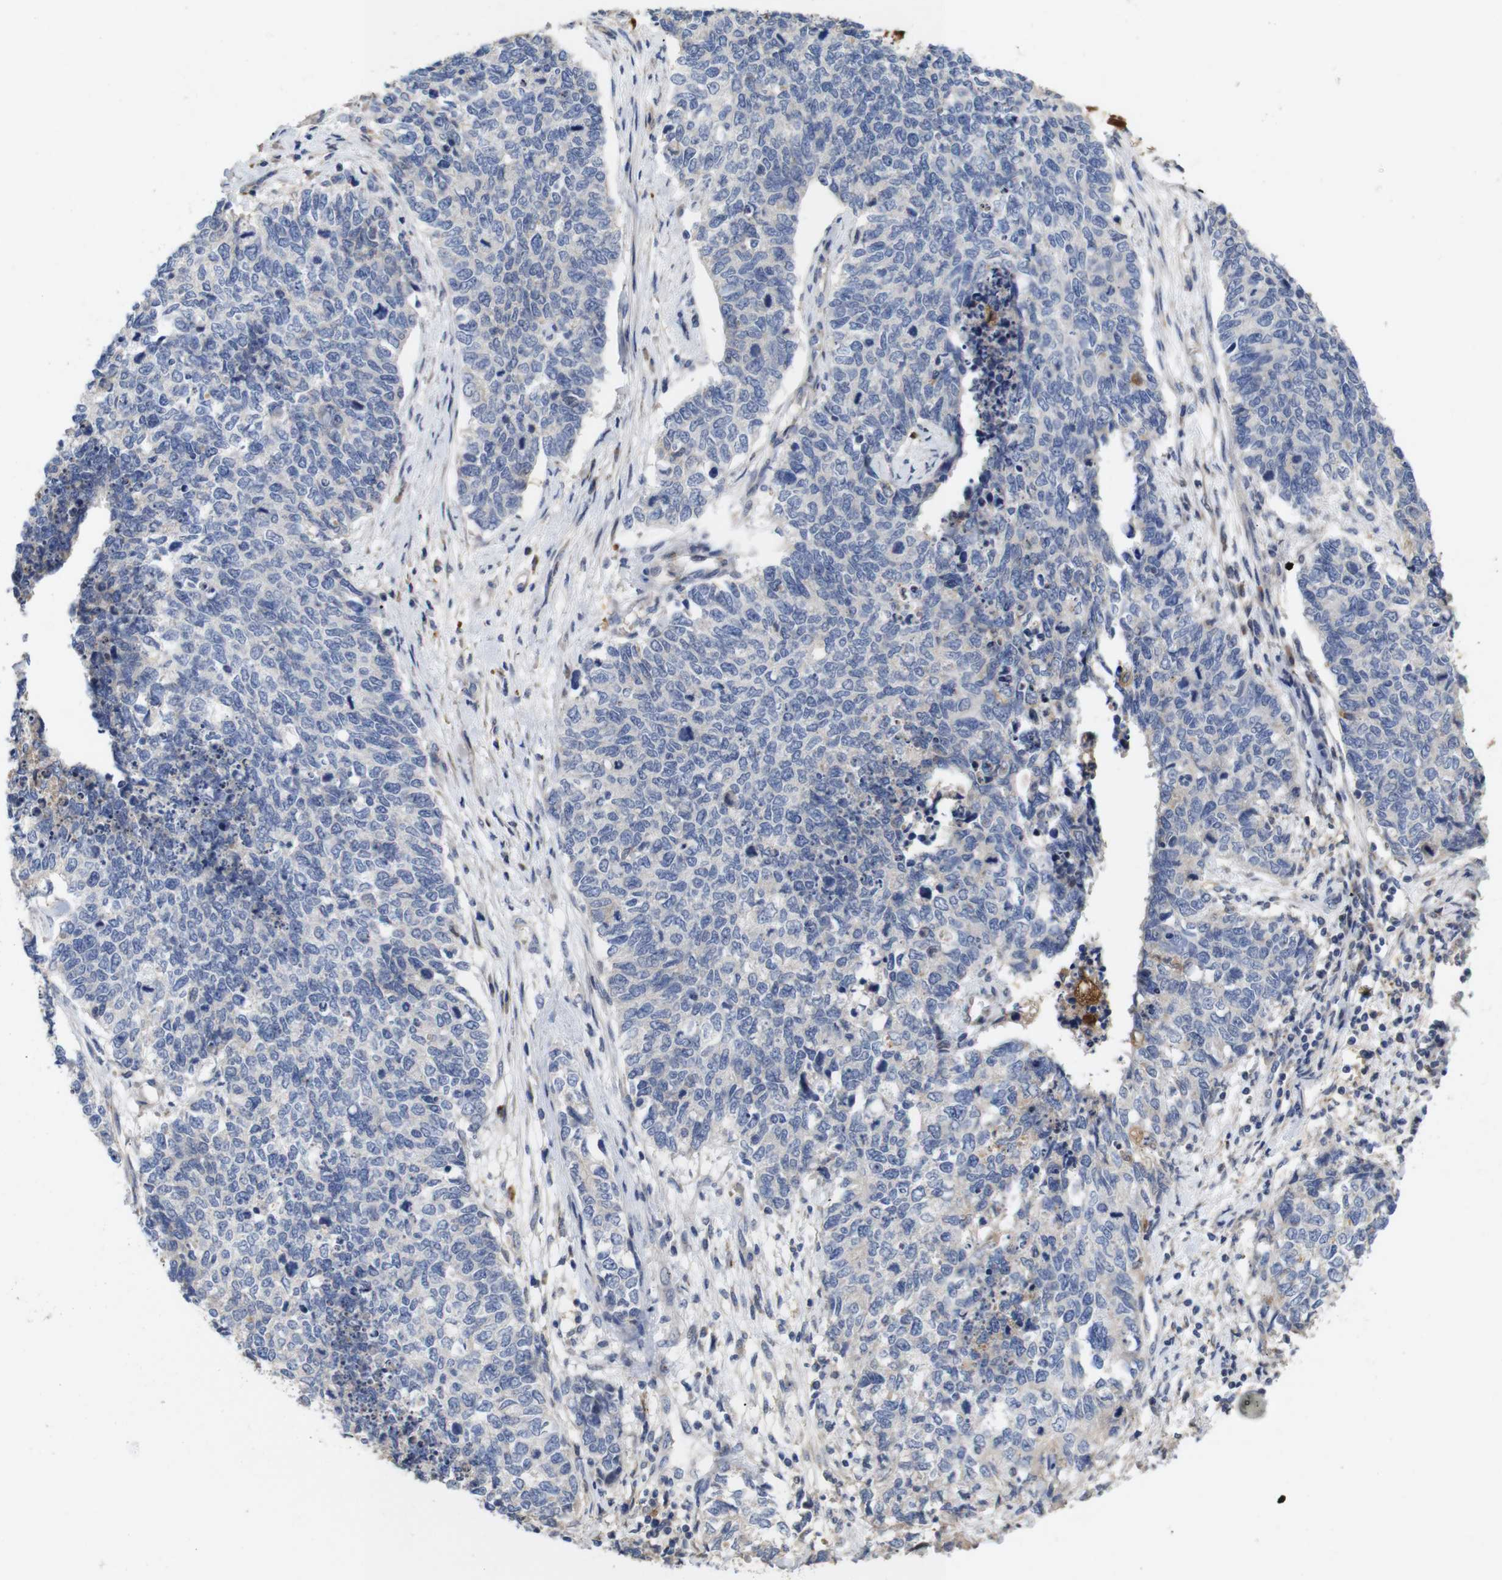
{"staining": {"intensity": "negative", "quantity": "none", "location": "none"}, "tissue": "cervical cancer", "cell_type": "Tumor cells", "image_type": "cancer", "snomed": [{"axis": "morphology", "description": "Squamous cell carcinoma, NOS"}, {"axis": "topography", "description": "Cervix"}], "caption": "The histopathology image shows no staining of tumor cells in squamous cell carcinoma (cervical). (Immunohistochemistry, brightfield microscopy, high magnification).", "gene": "SPRY3", "patient": {"sex": "female", "age": 63}}